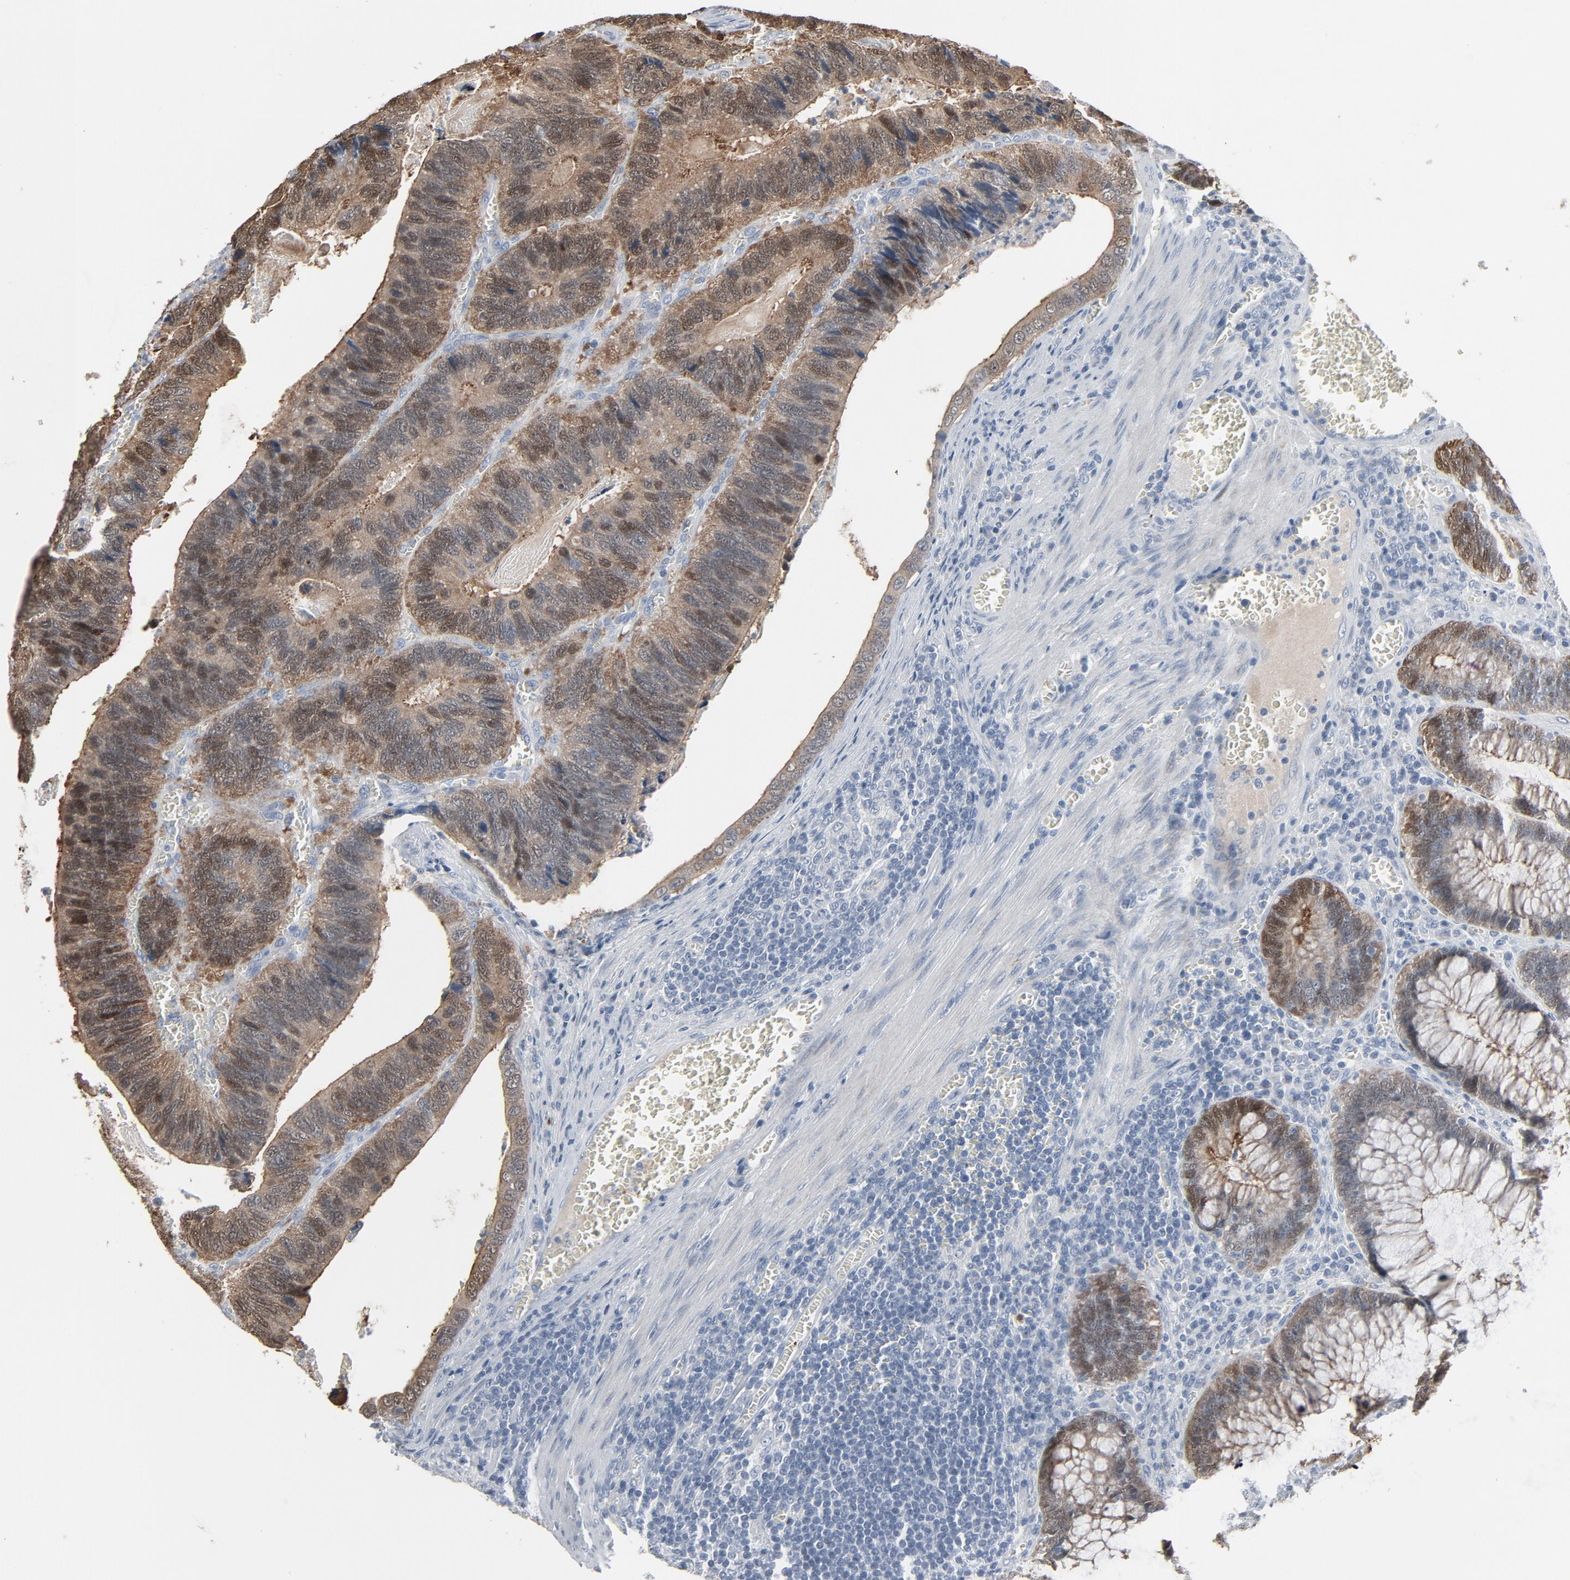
{"staining": {"intensity": "moderate", "quantity": ">75%", "location": "cytoplasmic/membranous,nuclear"}, "tissue": "colorectal cancer", "cell_type": "Tumor cells", "image_type": "cancer", "snomed": [{"axis": "morphology", "description": "Adenocarcinoma, NOS"}, {"axis": "topography", "description": "Colon"}], "caption": "A brown stain highlights moderate cytoplasmic/membranous and nuclear positivity of a protein in colorectal cancer tumor cells.", "gene": "GPX2", "patient": {"sex": "male", "age": 72}}